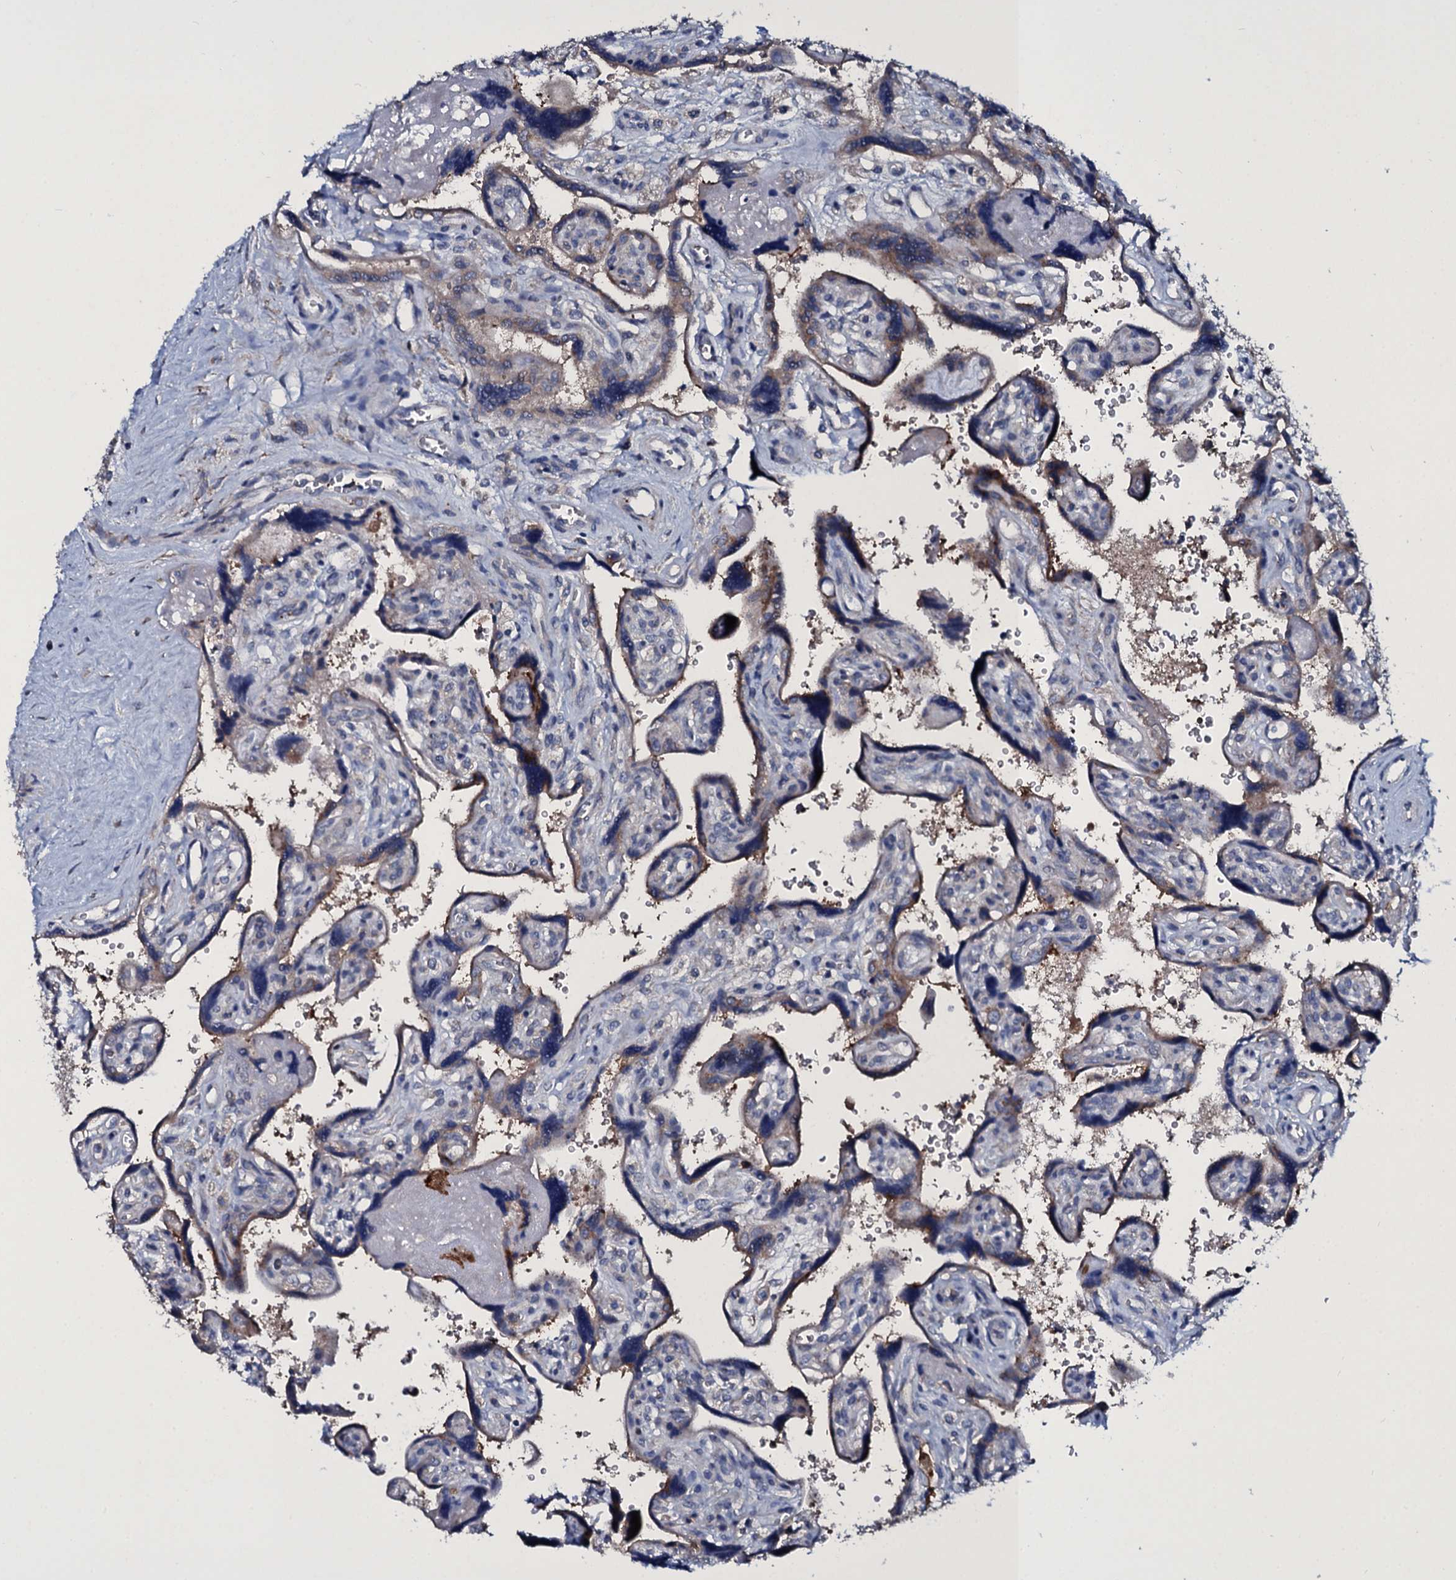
{"staining": {"intensity": "moderate", "quantity": "25%-75%", "location": "cytoplasmic/membranous"}, "tissue": "placenta", "cell_type": "Trophoblastic cells", "image_type": "normal", "snomed": [{"axis": "morphology", "description": "Normal tissue, NOS"}, {"axis": "topography", "description": "Placenta"}], "caption": "Immunohistochemical staining of unremarkable placenta displays 25%-75% levels of moderate cytoplasmic/membranous protein staining in about 25%-75% of trophoblastic cells. The staining was performed using DAB, with brown indicating positive protein expression. Nuclei are stained blue with hematoxylin.", "gene": "TPGS2", "patient": {"sex": "female", "age": 39}}